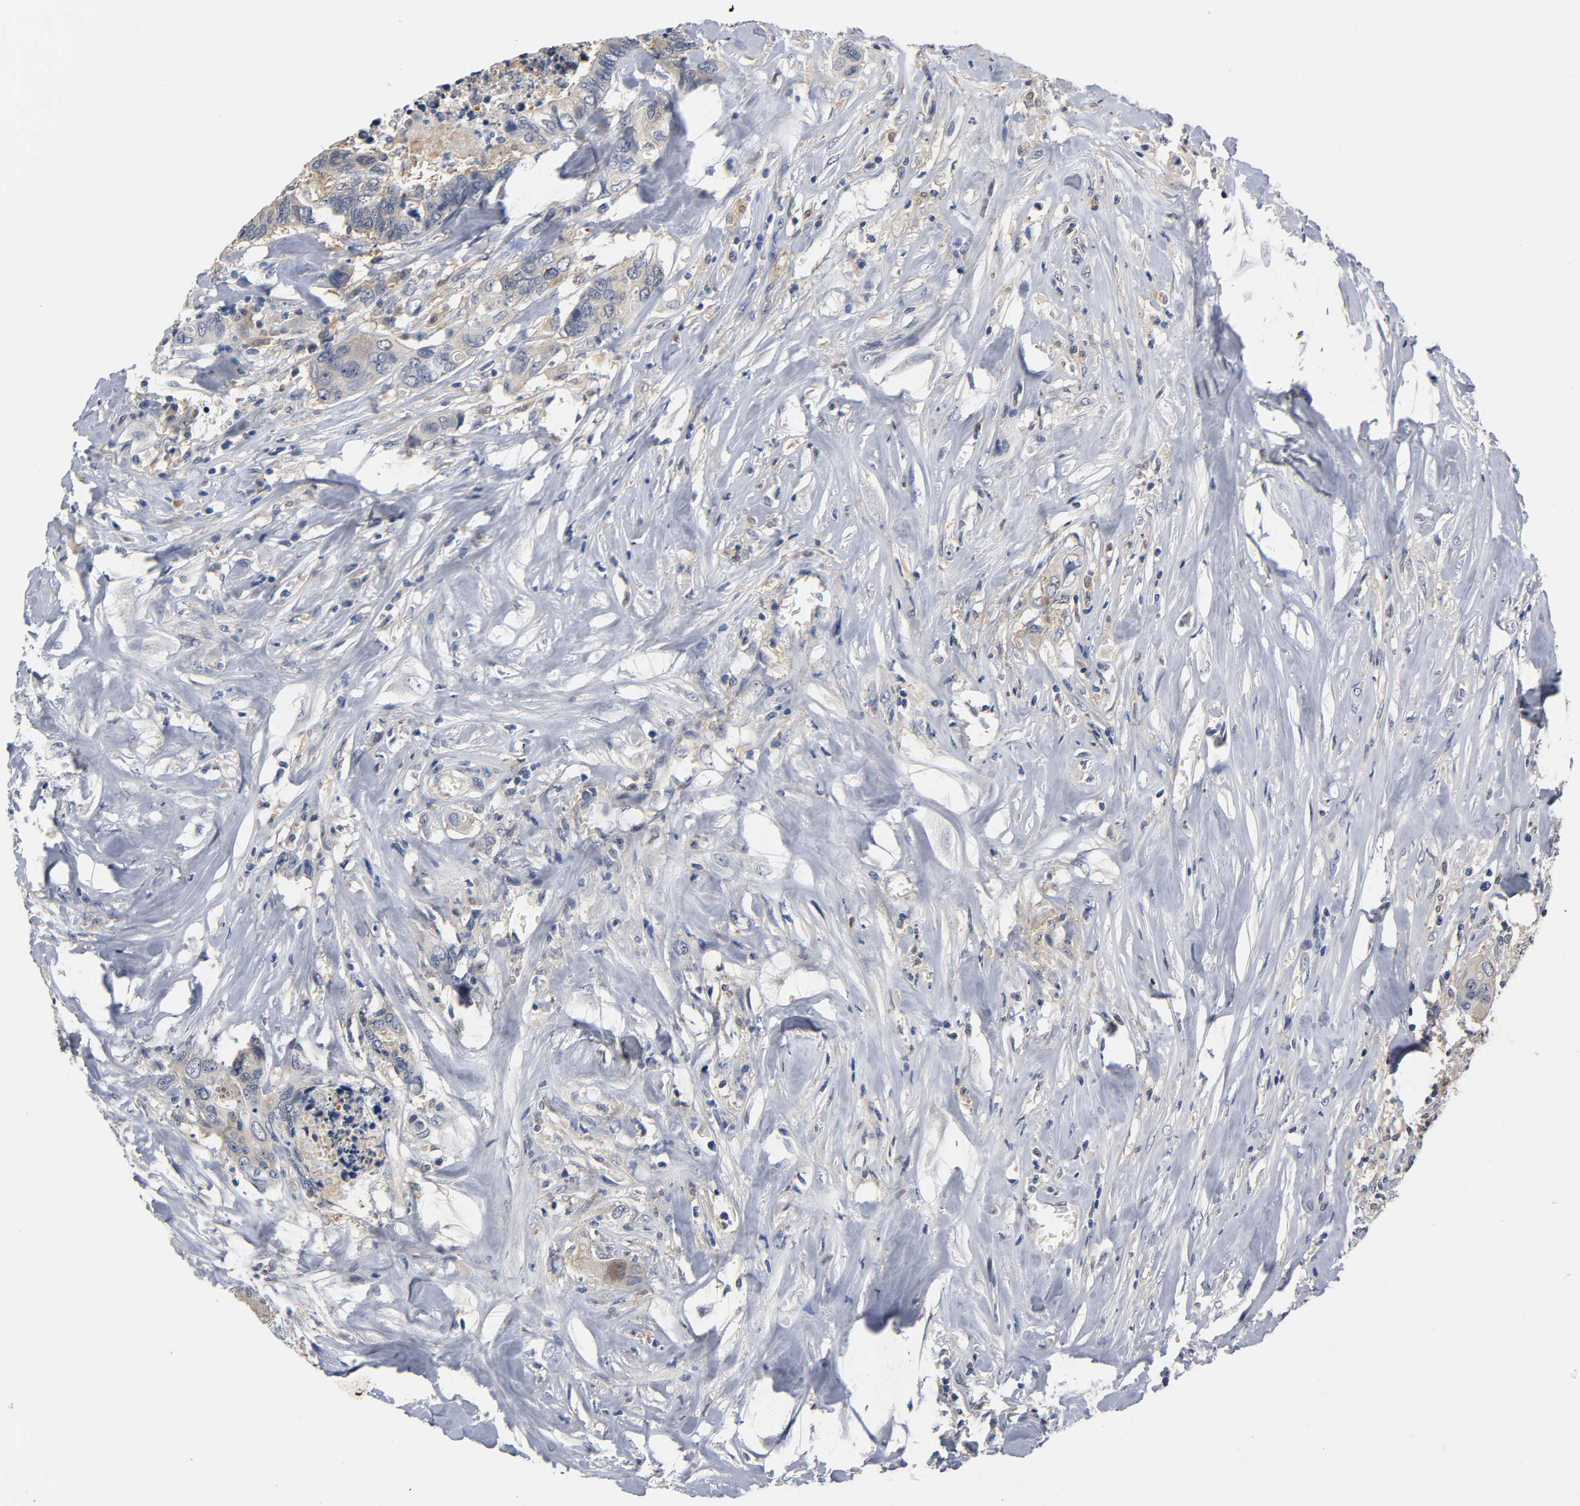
{"staining": {"intensity": "weak", "quantity": ">75%", "location": "cytoplasmic/membranous"}, "tissue": "colorectal cancer", "cell_type": "Tumor cells", "image_type": "cancer", "snomed": [{"axis": "morphology", "description": "Adenocarcinoma, NOS"}, {"axis": "topography", "description": "Rectum"}], "caption": "Immunohistochemistry micrograph of neoplastic tissue: colorectal cancer (adenocarcinoma) stained using immunohistochemistry reveals low levels of weak protein expression localized specifically in the cytoplasmic/membranous of tumor cells, appearing as a cytoplasmic/membranous brown color.", "gene": "FYN", "patient": {"sex": "male", "age": 55}}